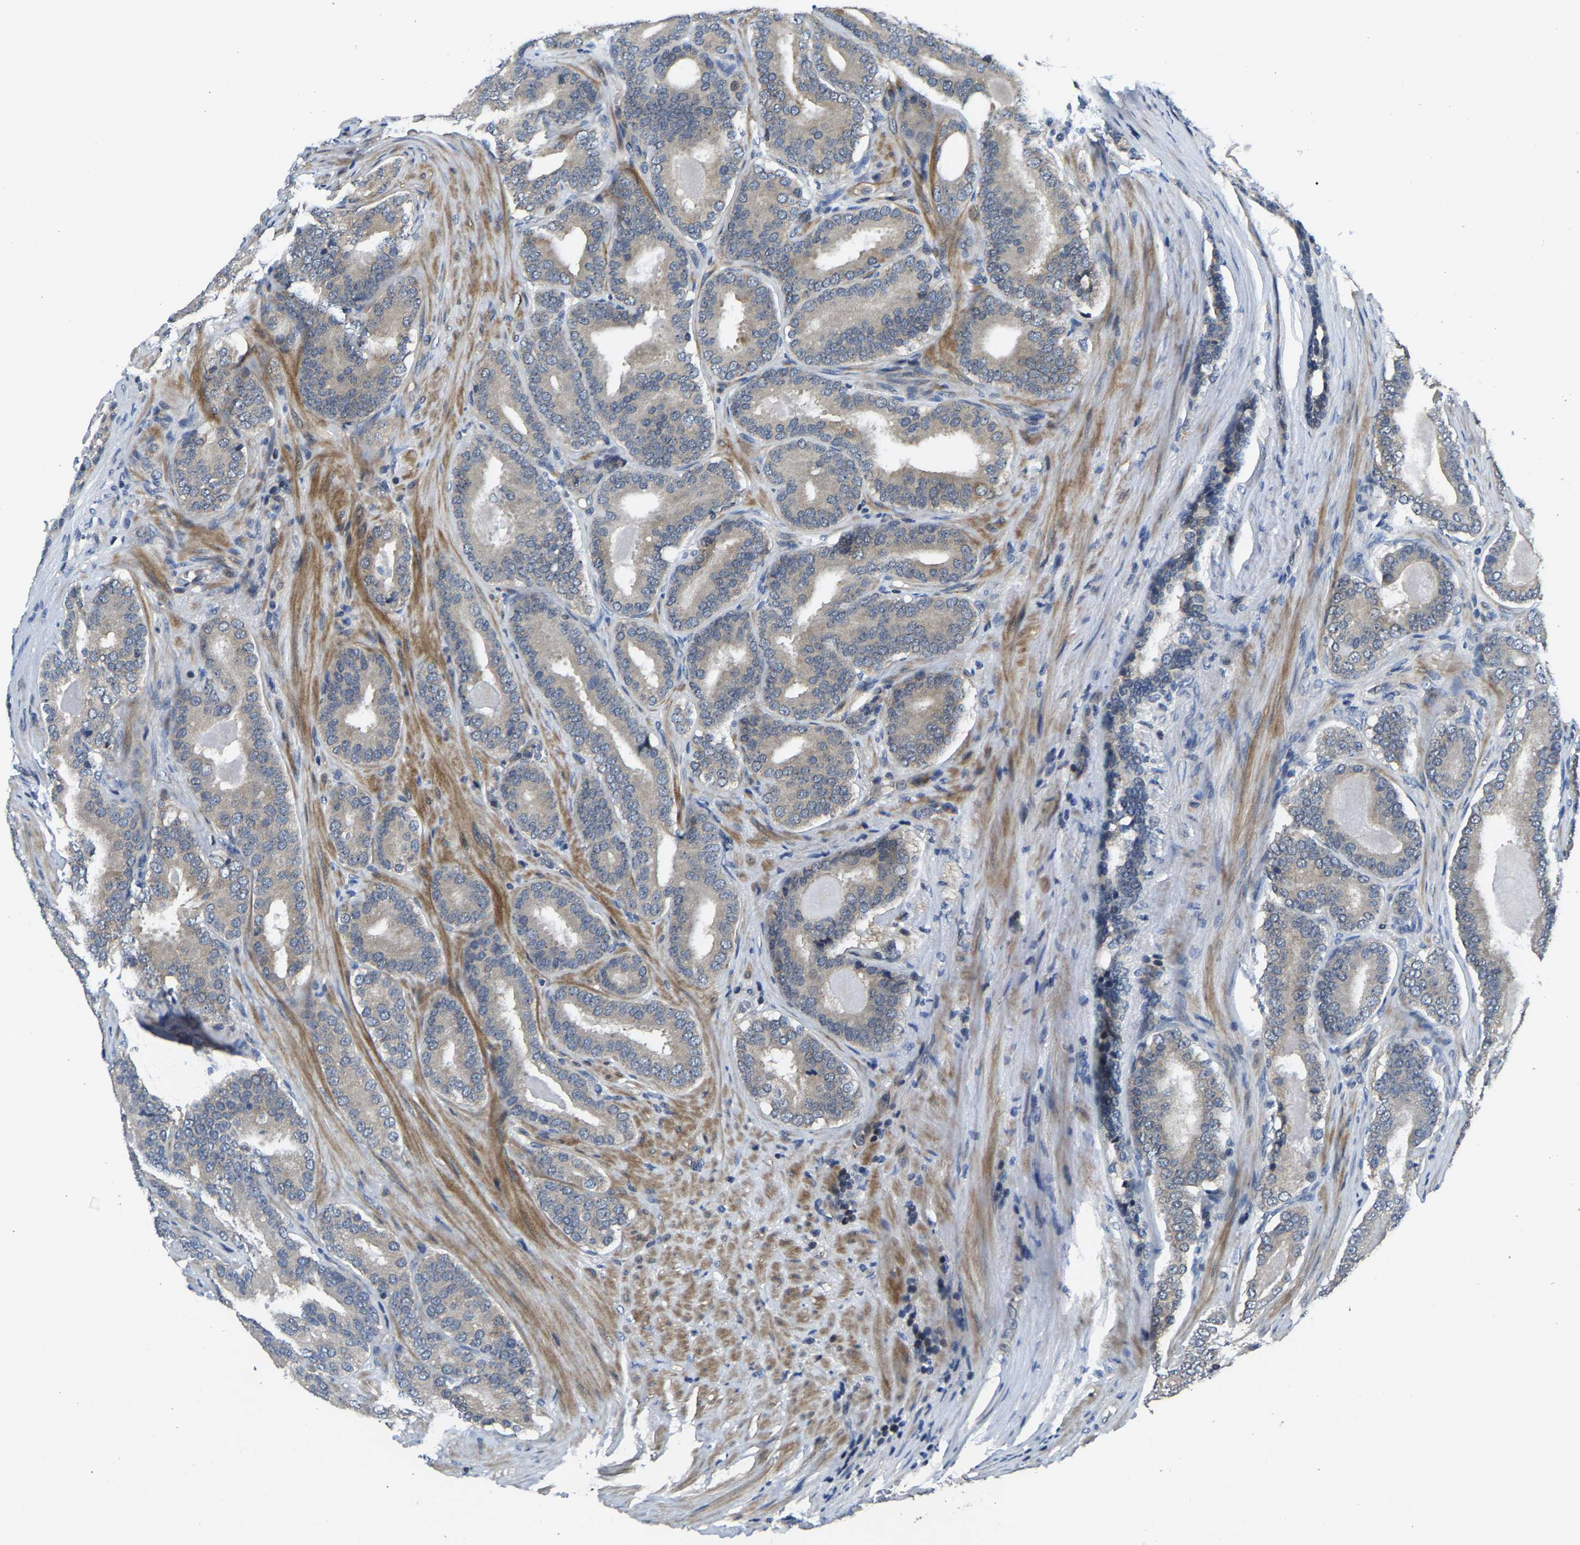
{"staining": {"intensity": "negative", "quantity": "none", "location": "none"}, "tissue": "prostate cancer", "cell_type": "Tumor cells", "image_type": "cancer", "snomed": [{"axis": "morphology", "description": "Adenocarcinoma, High grade"}, {"axis": "topography", "description": "Prostate"}], "caption": "DAB (3,3'-diaminobenzidine) immunohistochemical staining of prostate cancer (adenocarcinoma (high-grade)) shows no significant staining in tumor cells. Nuclei are stained in blue.", "gene": "AGBL3", "patient": {"sex": "male", "age": 60}}